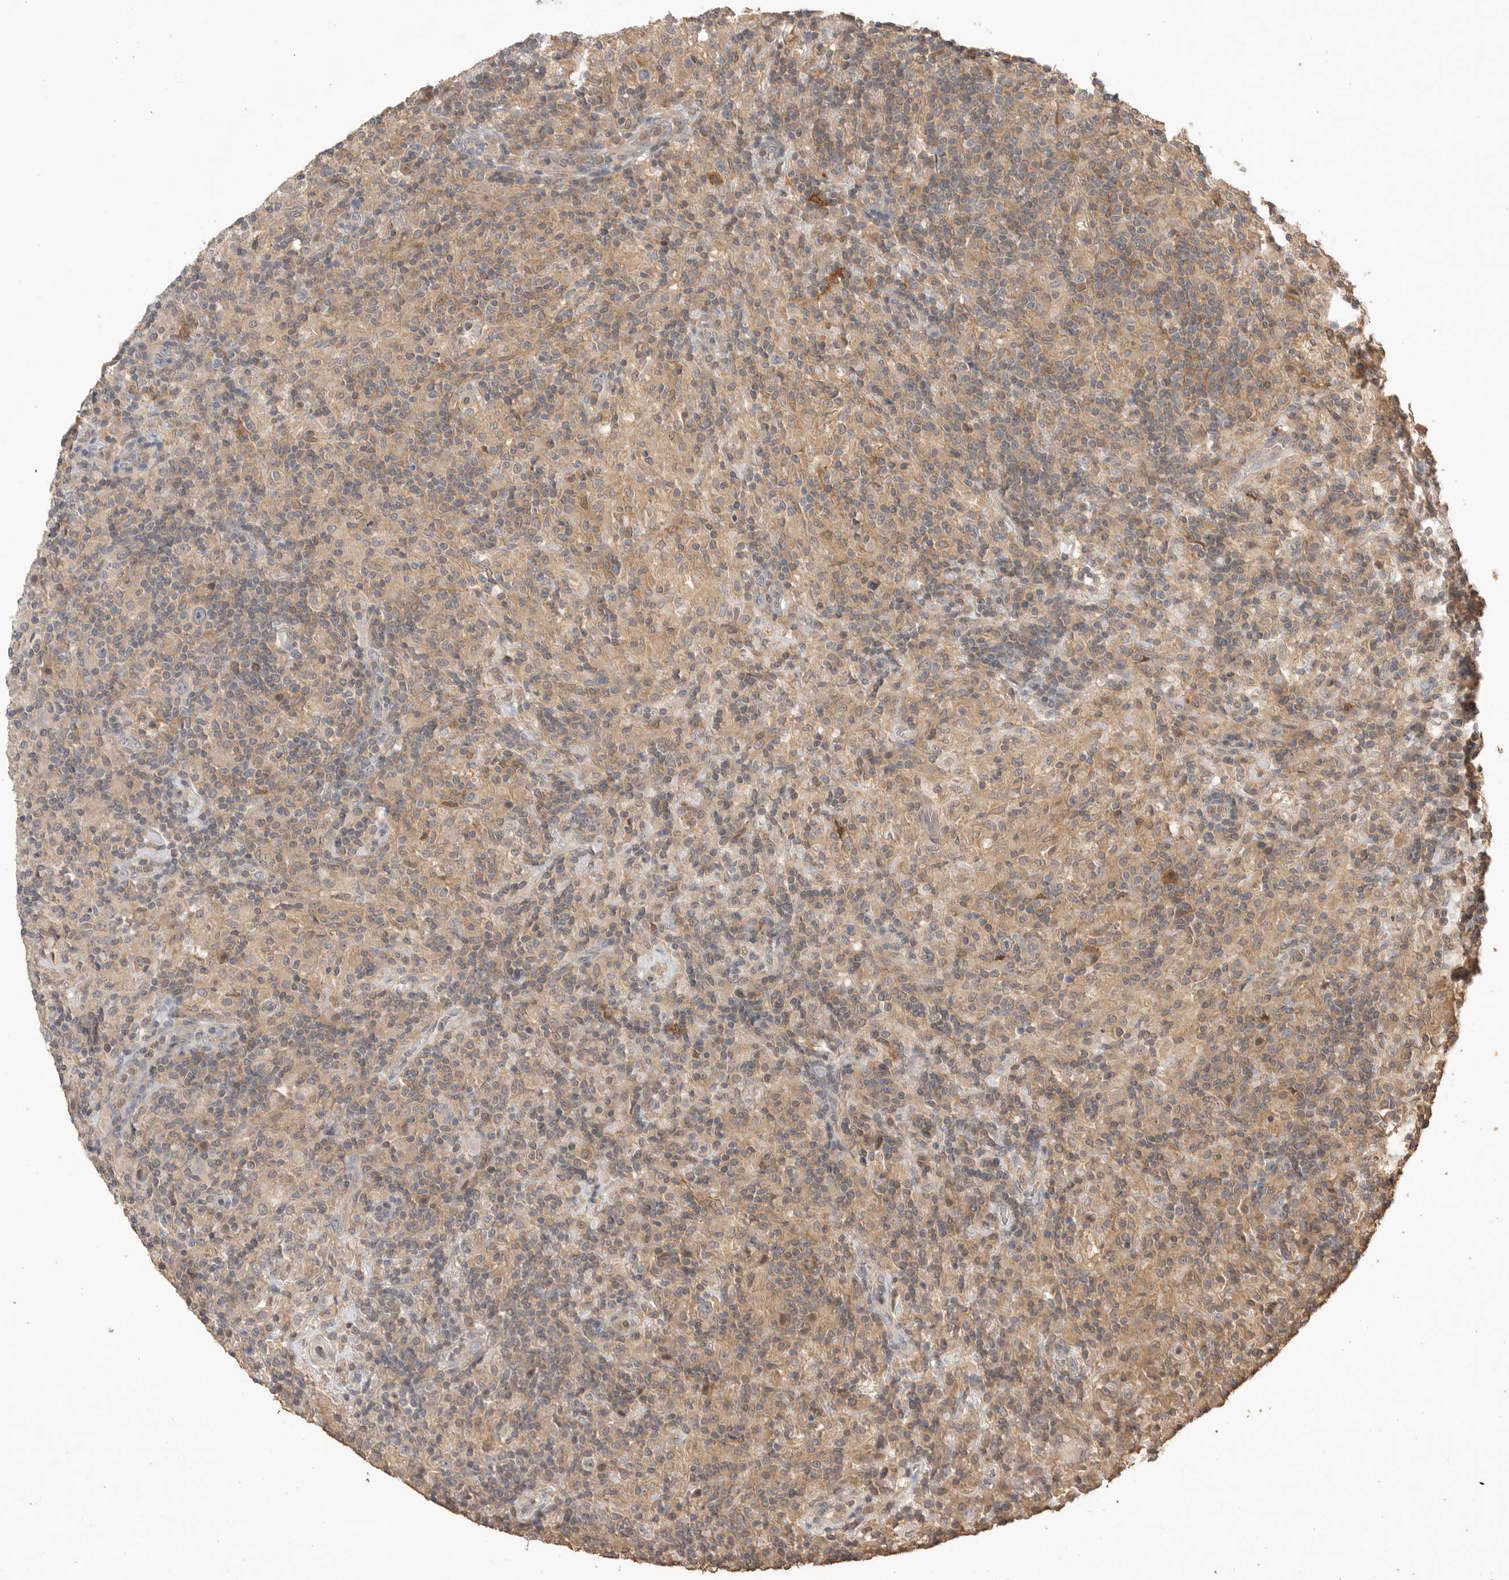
{"staining": {"intensity": "negative", "quantity": "none", "location": "none"}, "tissue": "lymphoma", "cell_type": "Tumor cells", "image_type": "cancer", "snomed": [{"axis": "morphology", "description": "Hodgkin's disease, NOS"}, {"axis": "topography", "description": "Lymph node"}], "caption": "High magnification brightfield microscopy of lymphoma stained with DAB (brown) and counterstained with hematoxylin (blue): tumor cells show no significant positivity.", "gene": "MAP2K1", "patient": {"sex": "male", "age": 70}}